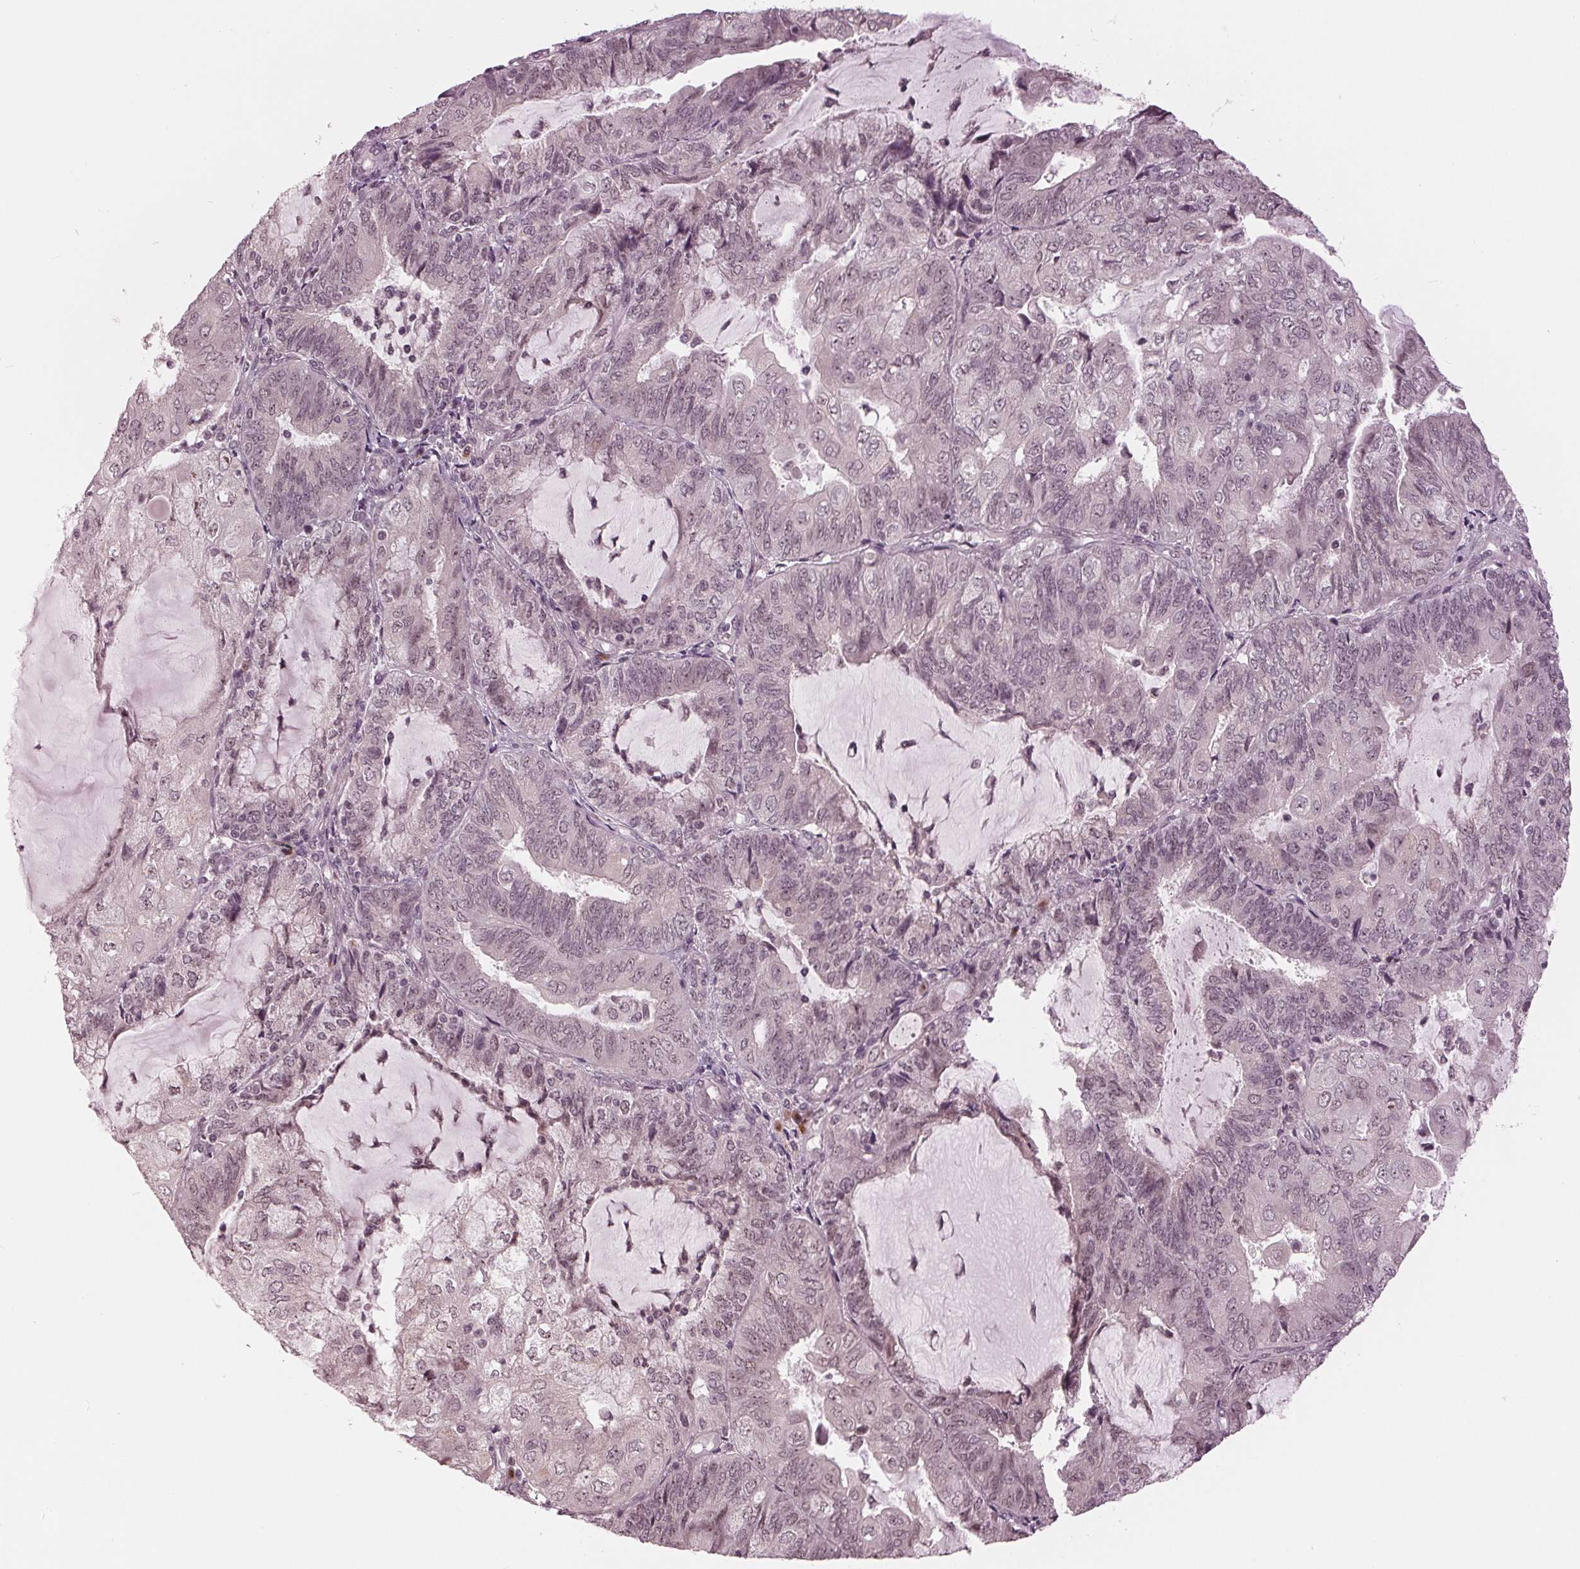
{"staining": {"intensity": "weak", "quantity": "<25%", "location": "nuclear"}, "tissue": "endometrial cancer", "cell_type": "Tumor cells", "image_type": "cancer", "snomed": [{"axis": "morphology", "description": "Adenocarcinoma, NOS"}, {"axis": "topography", "description": "Endometrium"}], "caption": "Tumor cells show no significant expression in endometrial cancer (adenocarcinoma).", "gene": "SLX4", "patient": {"sex": "female", "age": 81}}